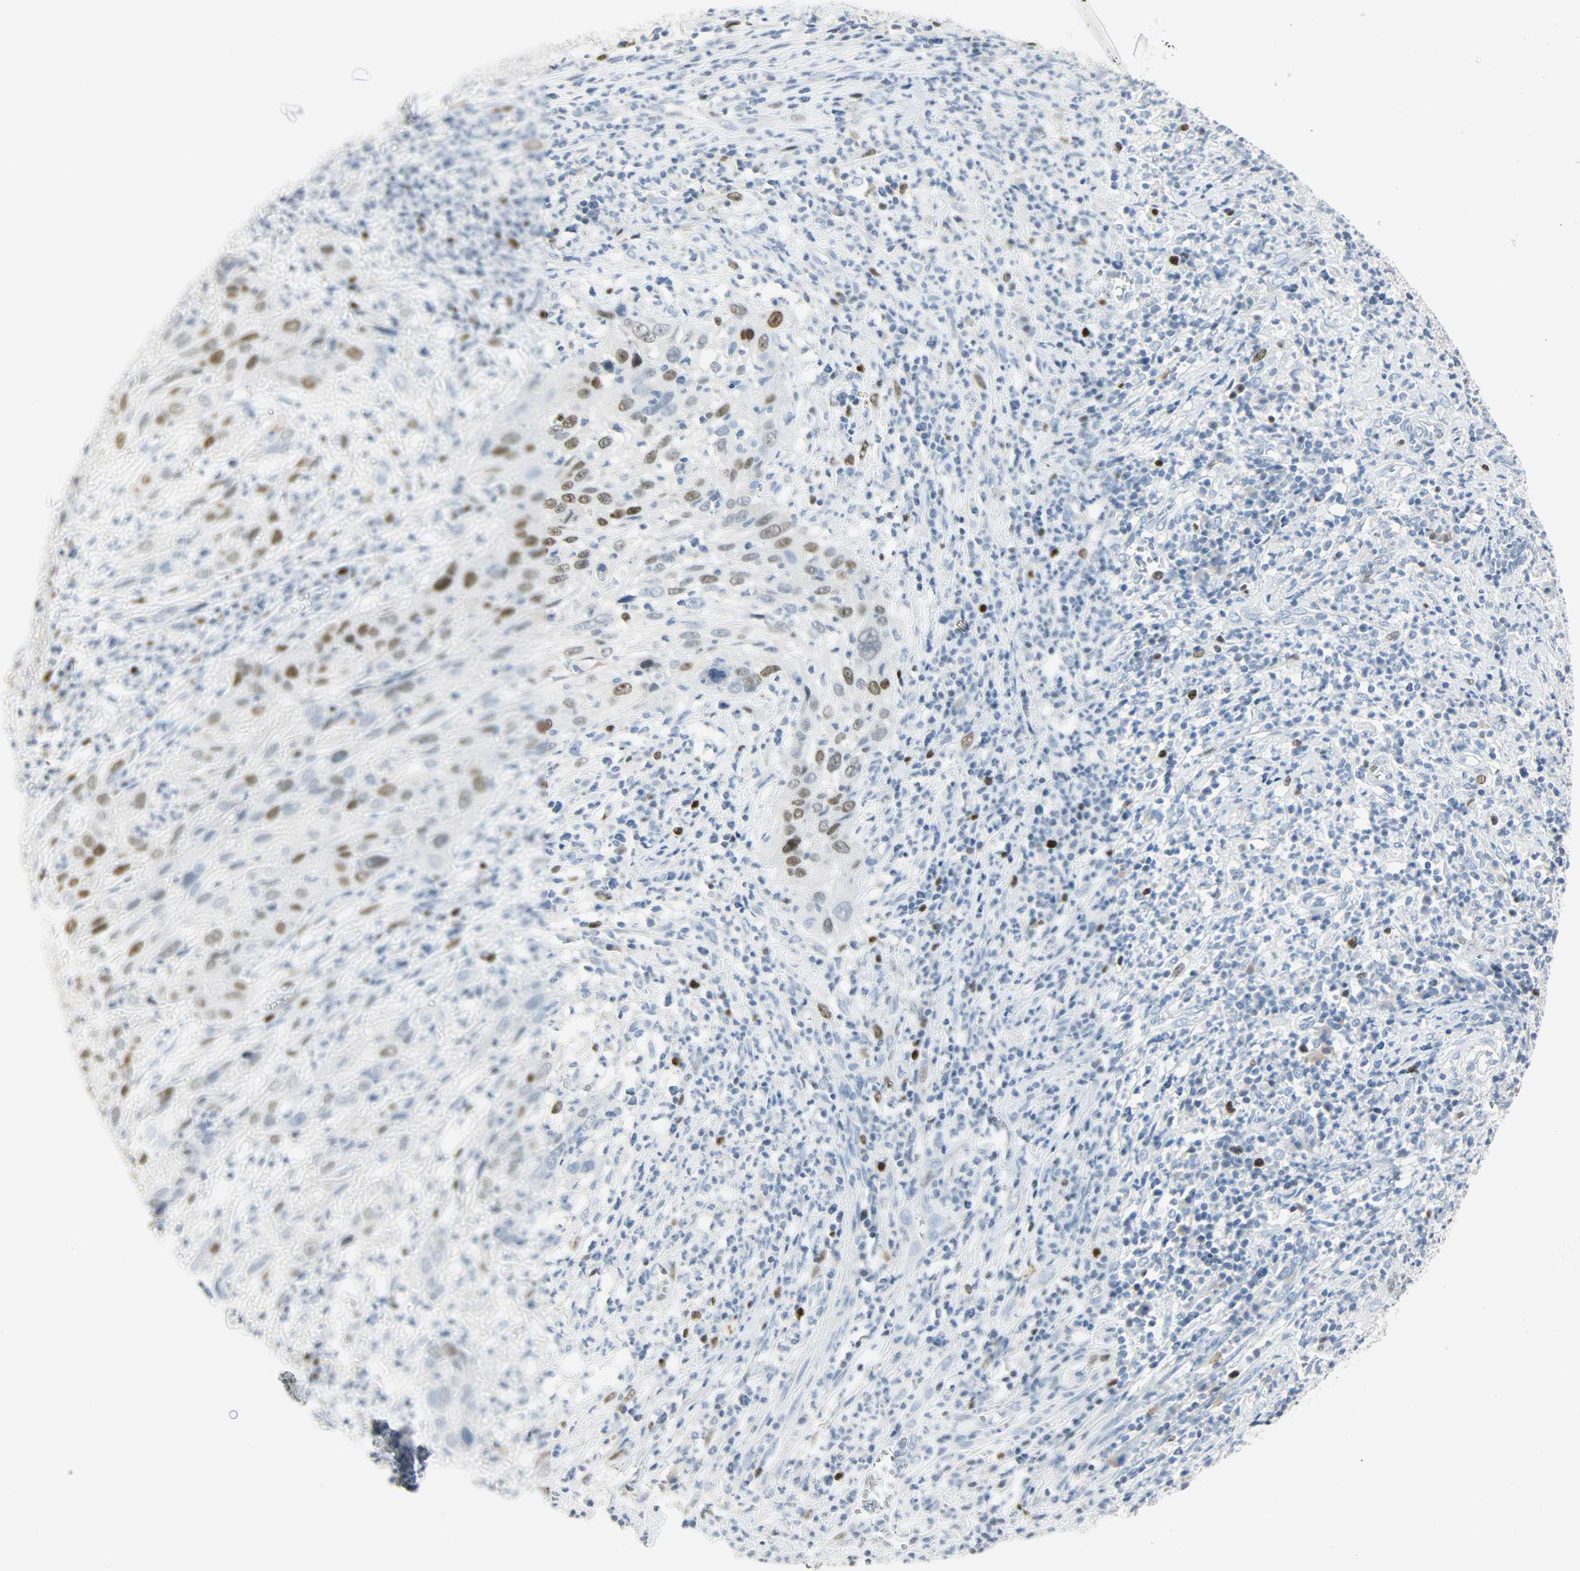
{"staining": {"intensity": "moderate", "quantity": "<25%", "location": "nuclear"}, "tissue": "cervical cancer", "cell_type": "Tumor cells", "image_type": "cancer", "snomed": [{"axis": "morphology", "description": "Squamous cell carcinoma, NOS"}, {"axis": "topography", "description": "Cervix"}], "caption": "High-power microscopy captured an IHC photomicrograph of cervical cancer (squamous cell carcinoma), revealing moderate nuclear expression in about <25% of tumor cells. The staining was performed using DAB (3,3'-diaminobenzidine) to visualize the protein expression in brown, while the nuclei were stained in blue with hematoxylin (Magnification: 20x).", "gene": "HELLS", "patient": {"sex": "female", "age": 32}}